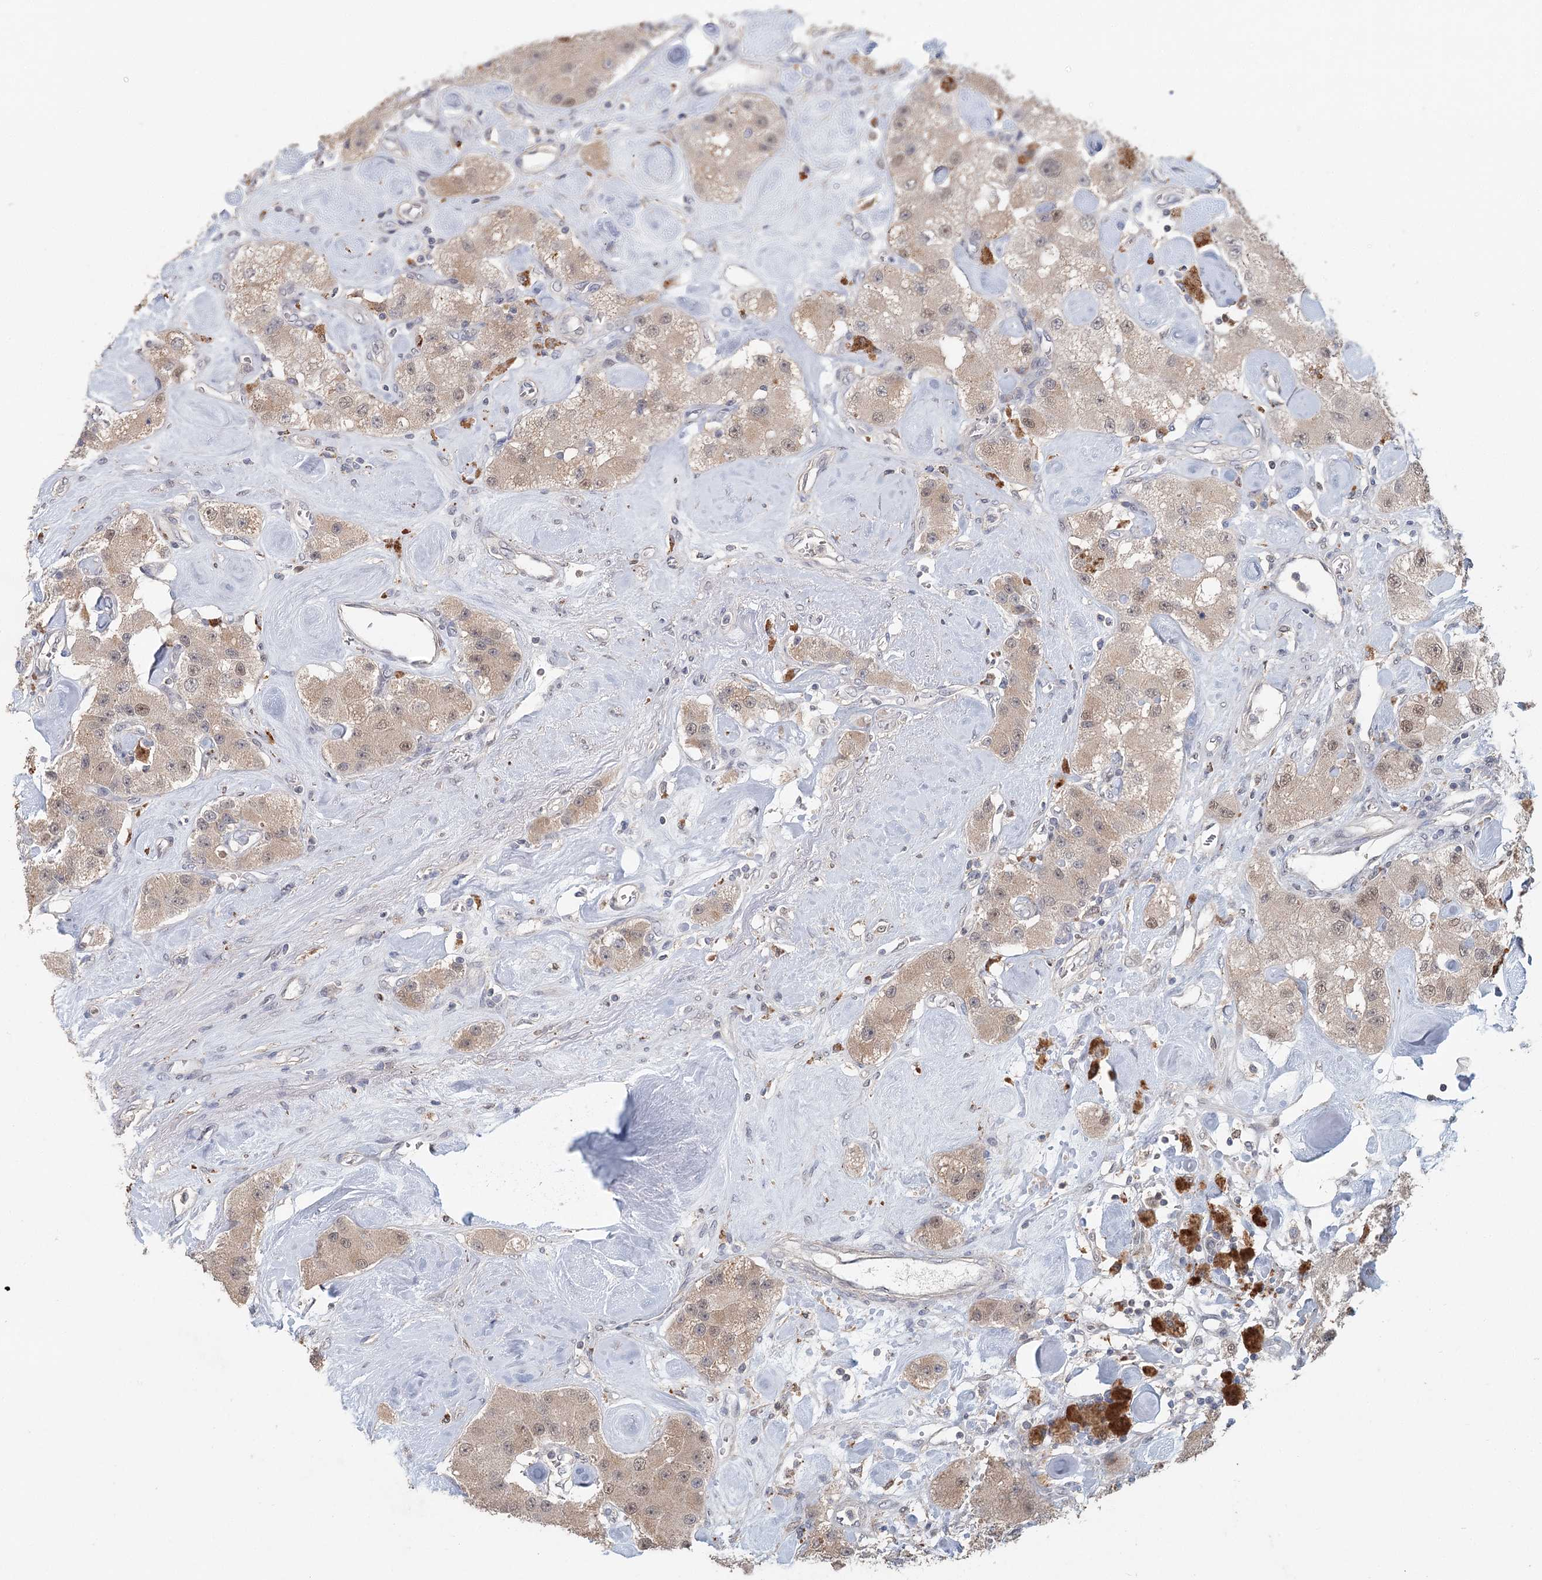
{"staining": {"intensity": "weak", "quantity": ">75%", "location": "cytoplasmic/membranous,nuclear"}, "tissue": "carcinoid", "cell_type": "Tumor cells", "image_type": "cancer", "snomed": [{"axis": "morphology", "description": "Carcinoid, malignant, NOS"}, {"axis": "topography", "description": "Pancreas"}], "caption": "Protein expression analysis of human carcinoid reveals weak cytoplasmic/membranous and nuclear staining in approximately >75% of tumor cells.", "gene": "ADK", "patient": {"sex": "male", "age": 41}}